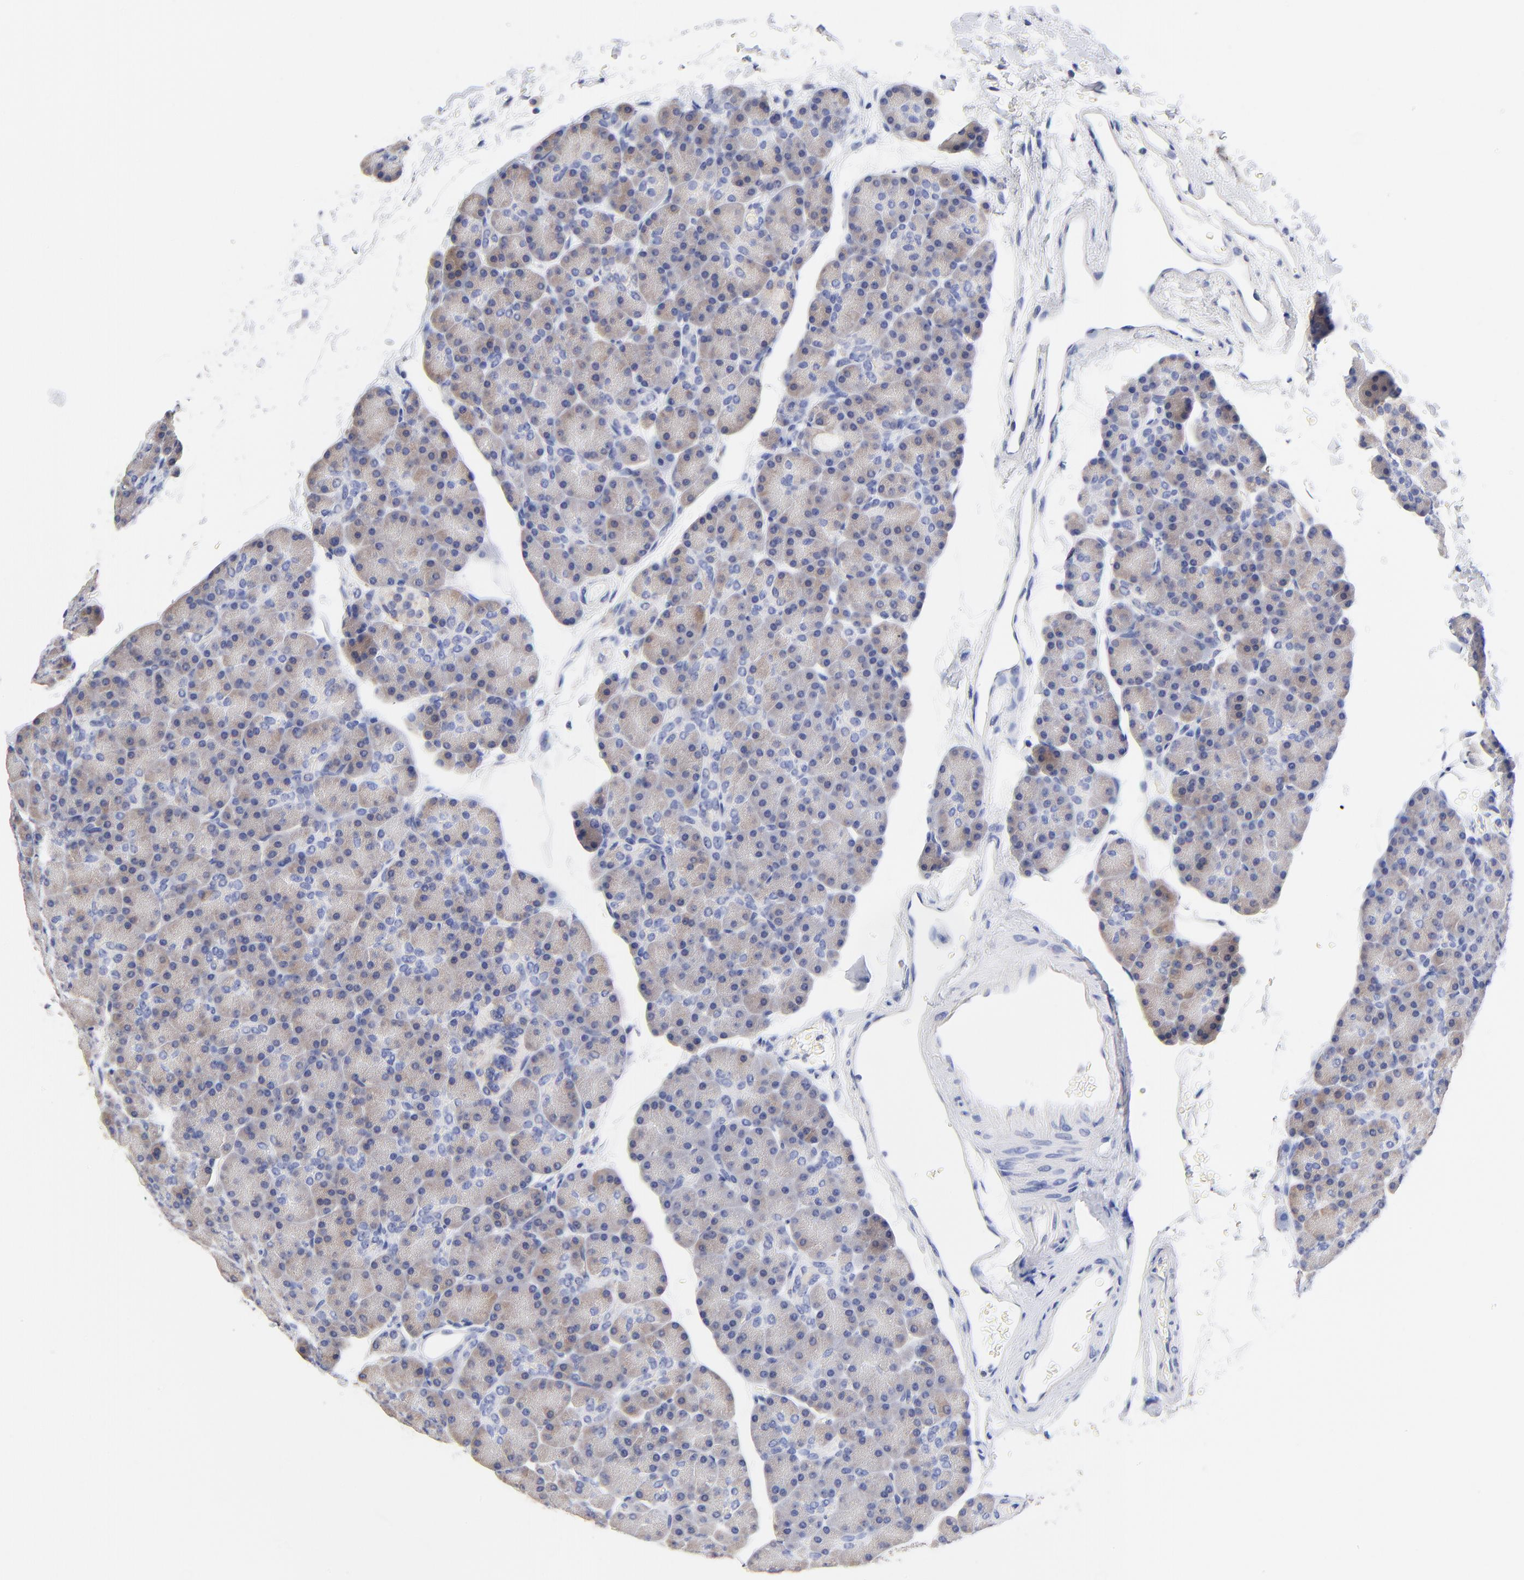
{"staining": {"intensity": "weak", "quantity": ">75%", "location": "cytoplasmic/membranous"}, "tissue": "pancreas", "cell_type": "Exocrine glandular cells", "image_type": "normal", "snomed": [{"axis": "morphology", "description": "Normal tissue, NOS"}, {"axis": "topography", "description": "Pancreas"}], "caption": "This photomicrograph shows immunohistochemistry (IHC) staining of normal pancreas, with low weak cytoplasmic/membranous expression in about >75% of exocrine glandular cells.", "gene": "LAX1", "patient": {"sex": "female", "age": 43}}